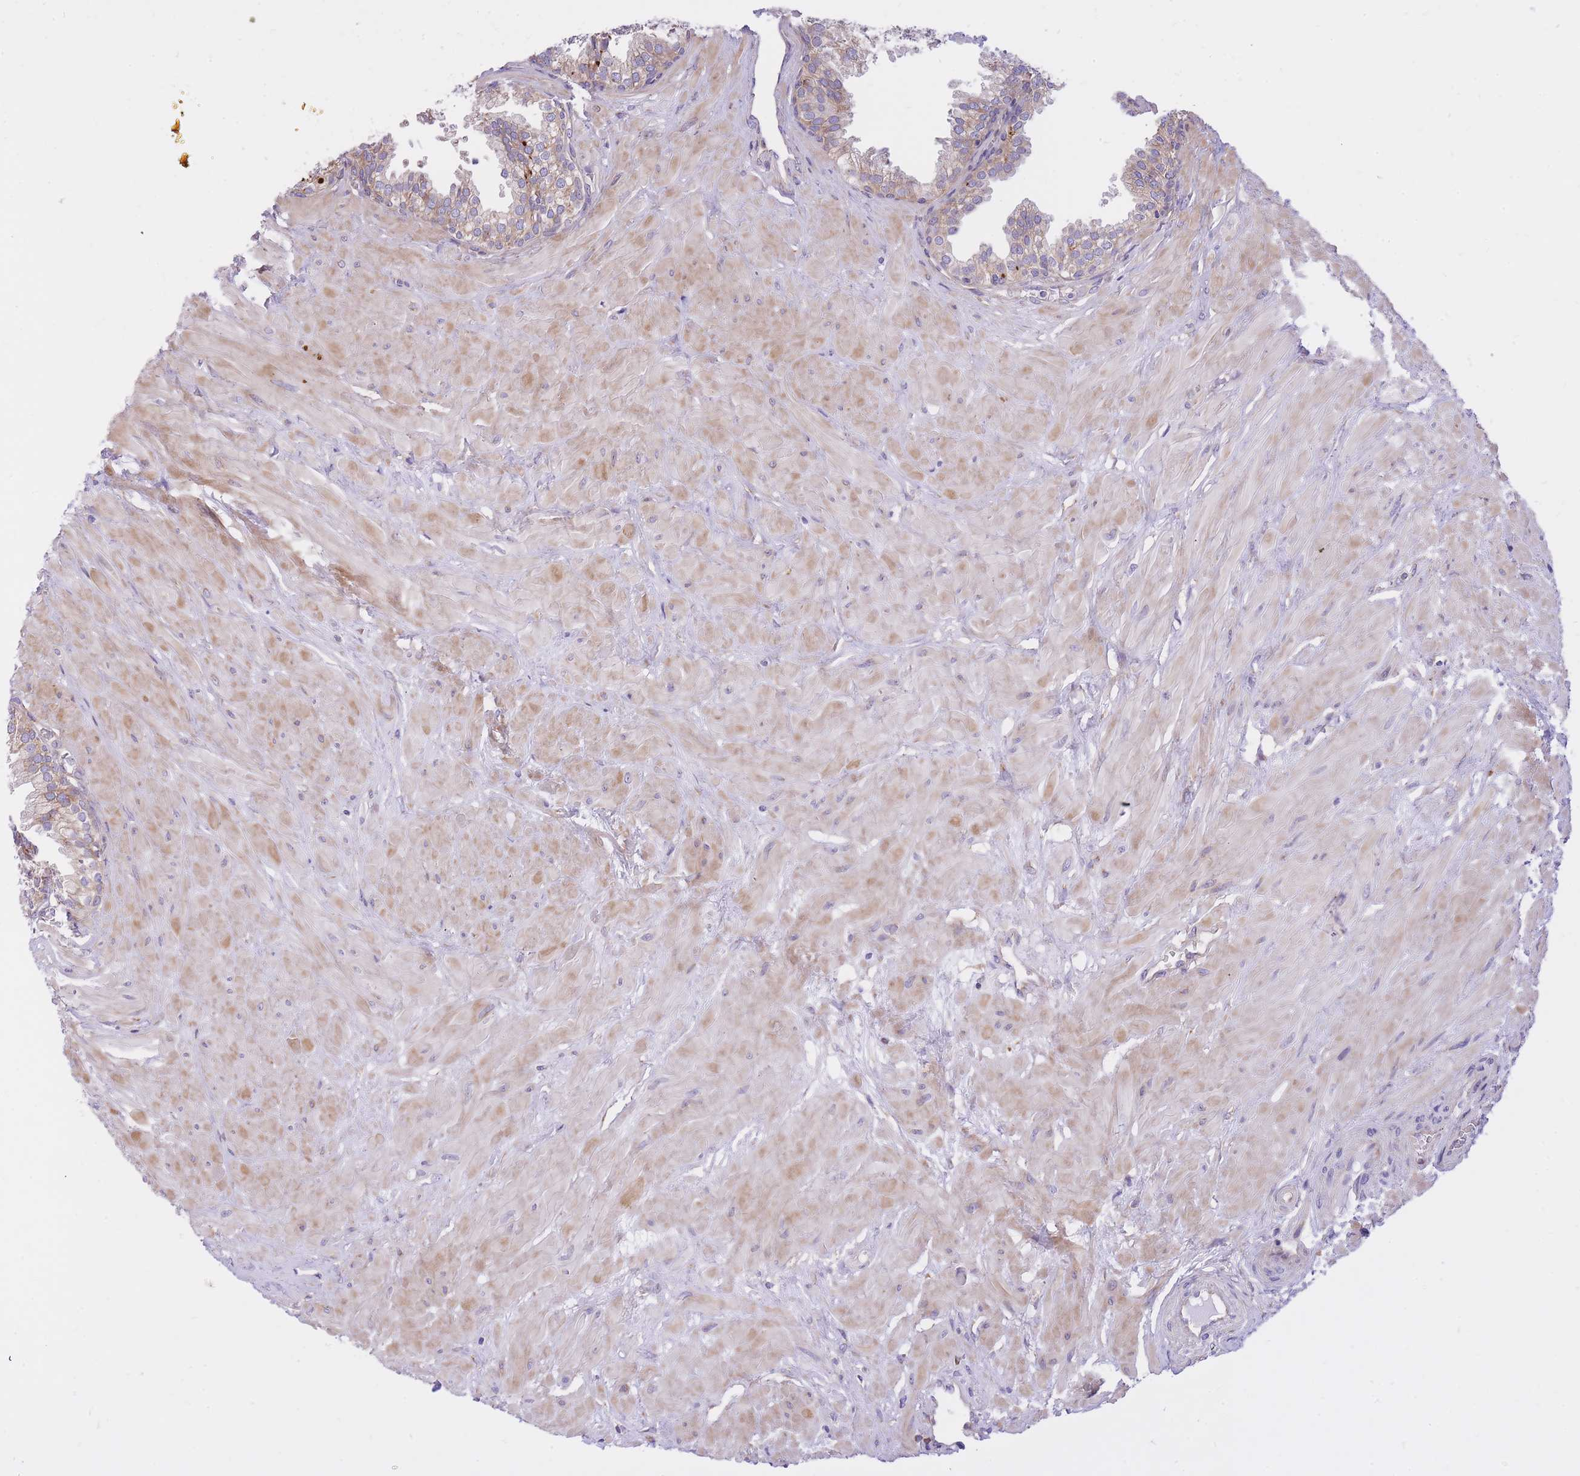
{"staining": {"intensity": "moderate", "quantity": "<25%", "location": "cytoplasmic/membranous"}, "tissue": "prostate", "cell_type": "Glandular cells", "image_type": "normal", "snomed": [{"axis": "morphology", "description": "Normal tissue, NOS"}, {"axis": "topography", "description": "Prostate"}, {"axis": "topography", "description": "Peripheral nerve tissue"}], "caption": "Immunohistochemistry staining of unremarkable prostate, which reveals low levels of moderate cytoplasmic/membranous expression in approximately <25% of glandular cells indicating moderate cytoplasmic/membranous protein positivity. The staining was performed using DAB (brown) for protein detection and nuclei were counterstained in hematoxylin (blue).", "gene": "GBP7", "patient": {"sex": "male", "age": 55}}